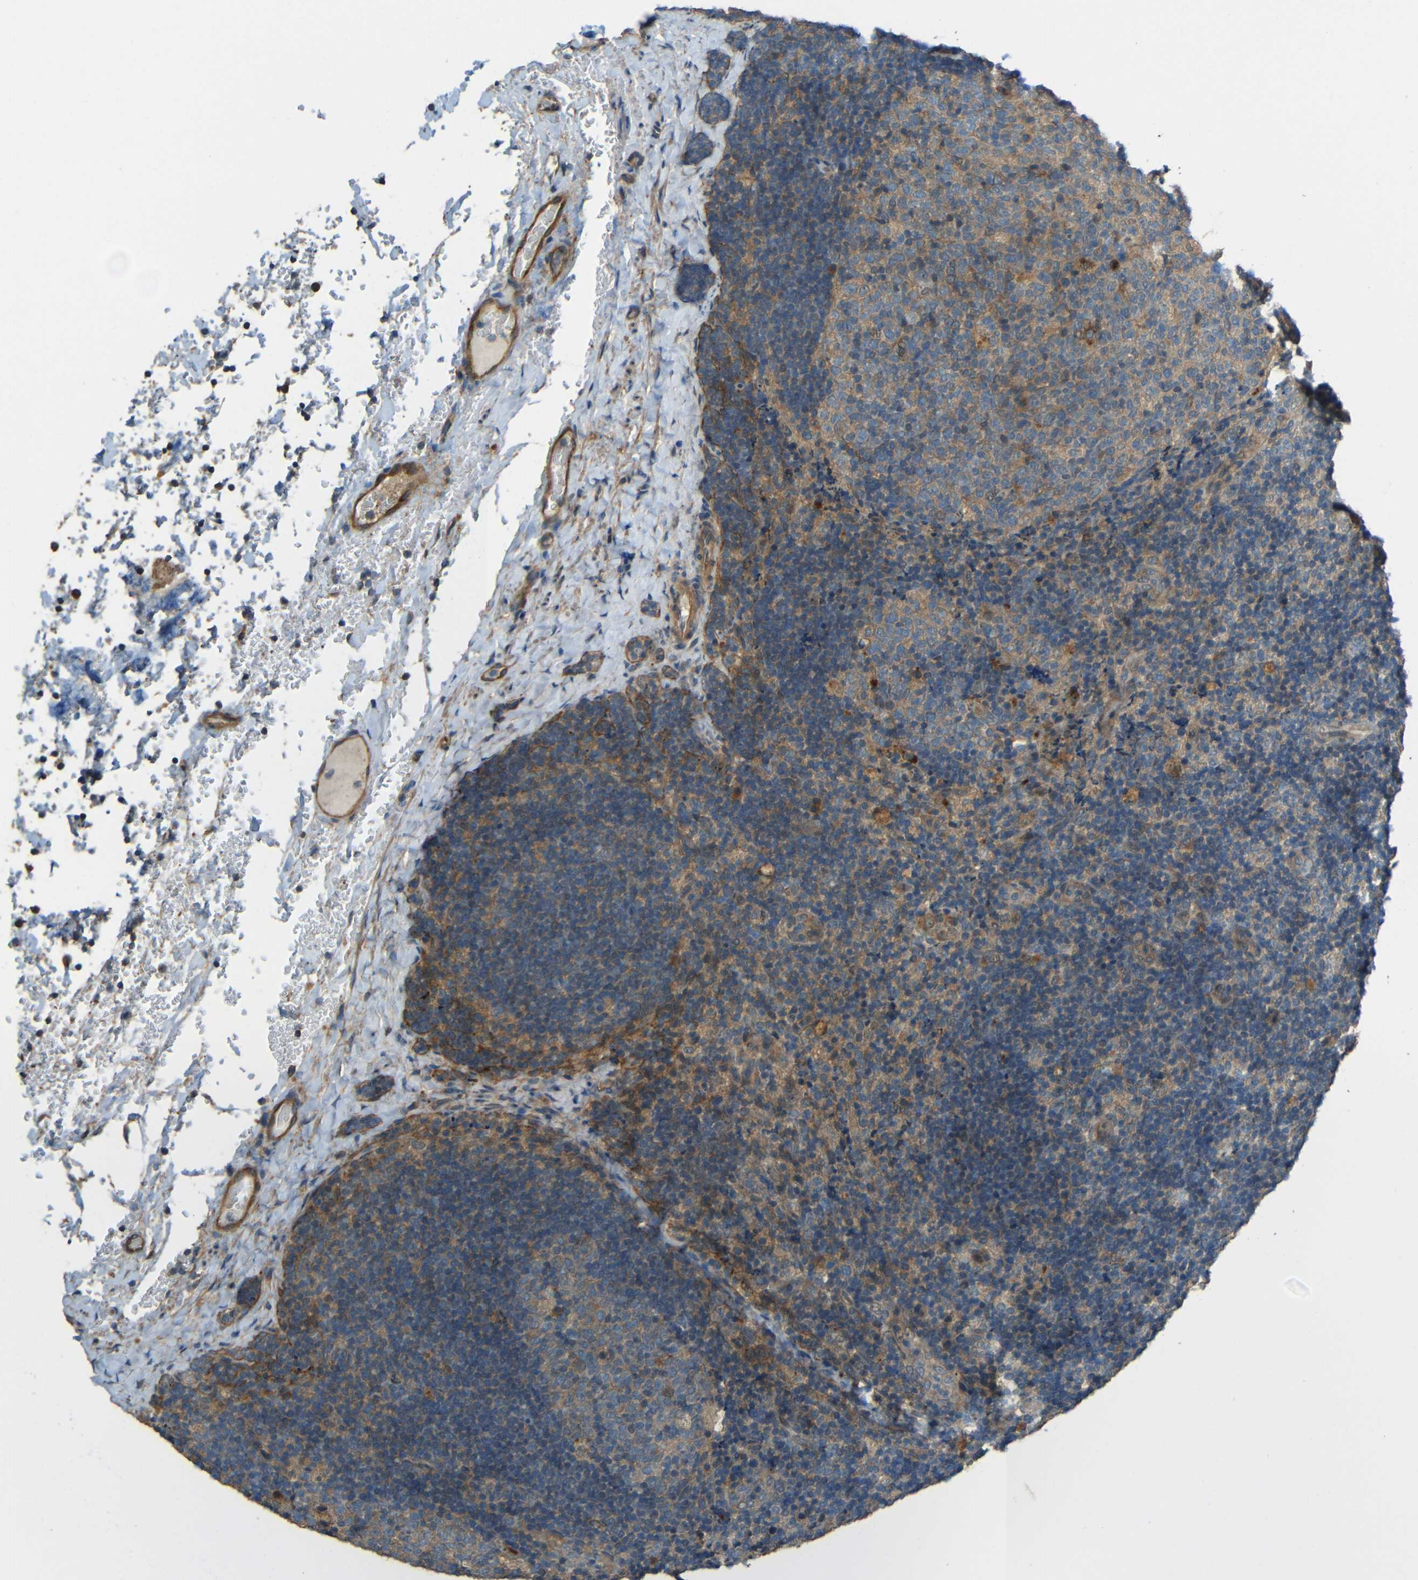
{"staining": {"intensity": "moderate", "quantity": "25%-75%", "location": "cytoplasmic/membranous"}, "tissue": "lymph node", "cell_type": "Germinal center cells", "image_type": "normal", "snomed": [{"axis": "morphology", "description": "Normal tissue, NOS"}, {"axis": "topography", "description": "Lymph node"}], "caption": "Germinal center cells show medium levels of moderate cytoplasmic/membranous staining in about 25%-75% of cells in benign lymph node. The staining was performed using DAB to visualize the protein expression in brown, while the nuclei were stained in blue with hematoxylin (Magnification: 20x).", "gene": "ACACA", "patient": {"sex": "female", "age": 14}}